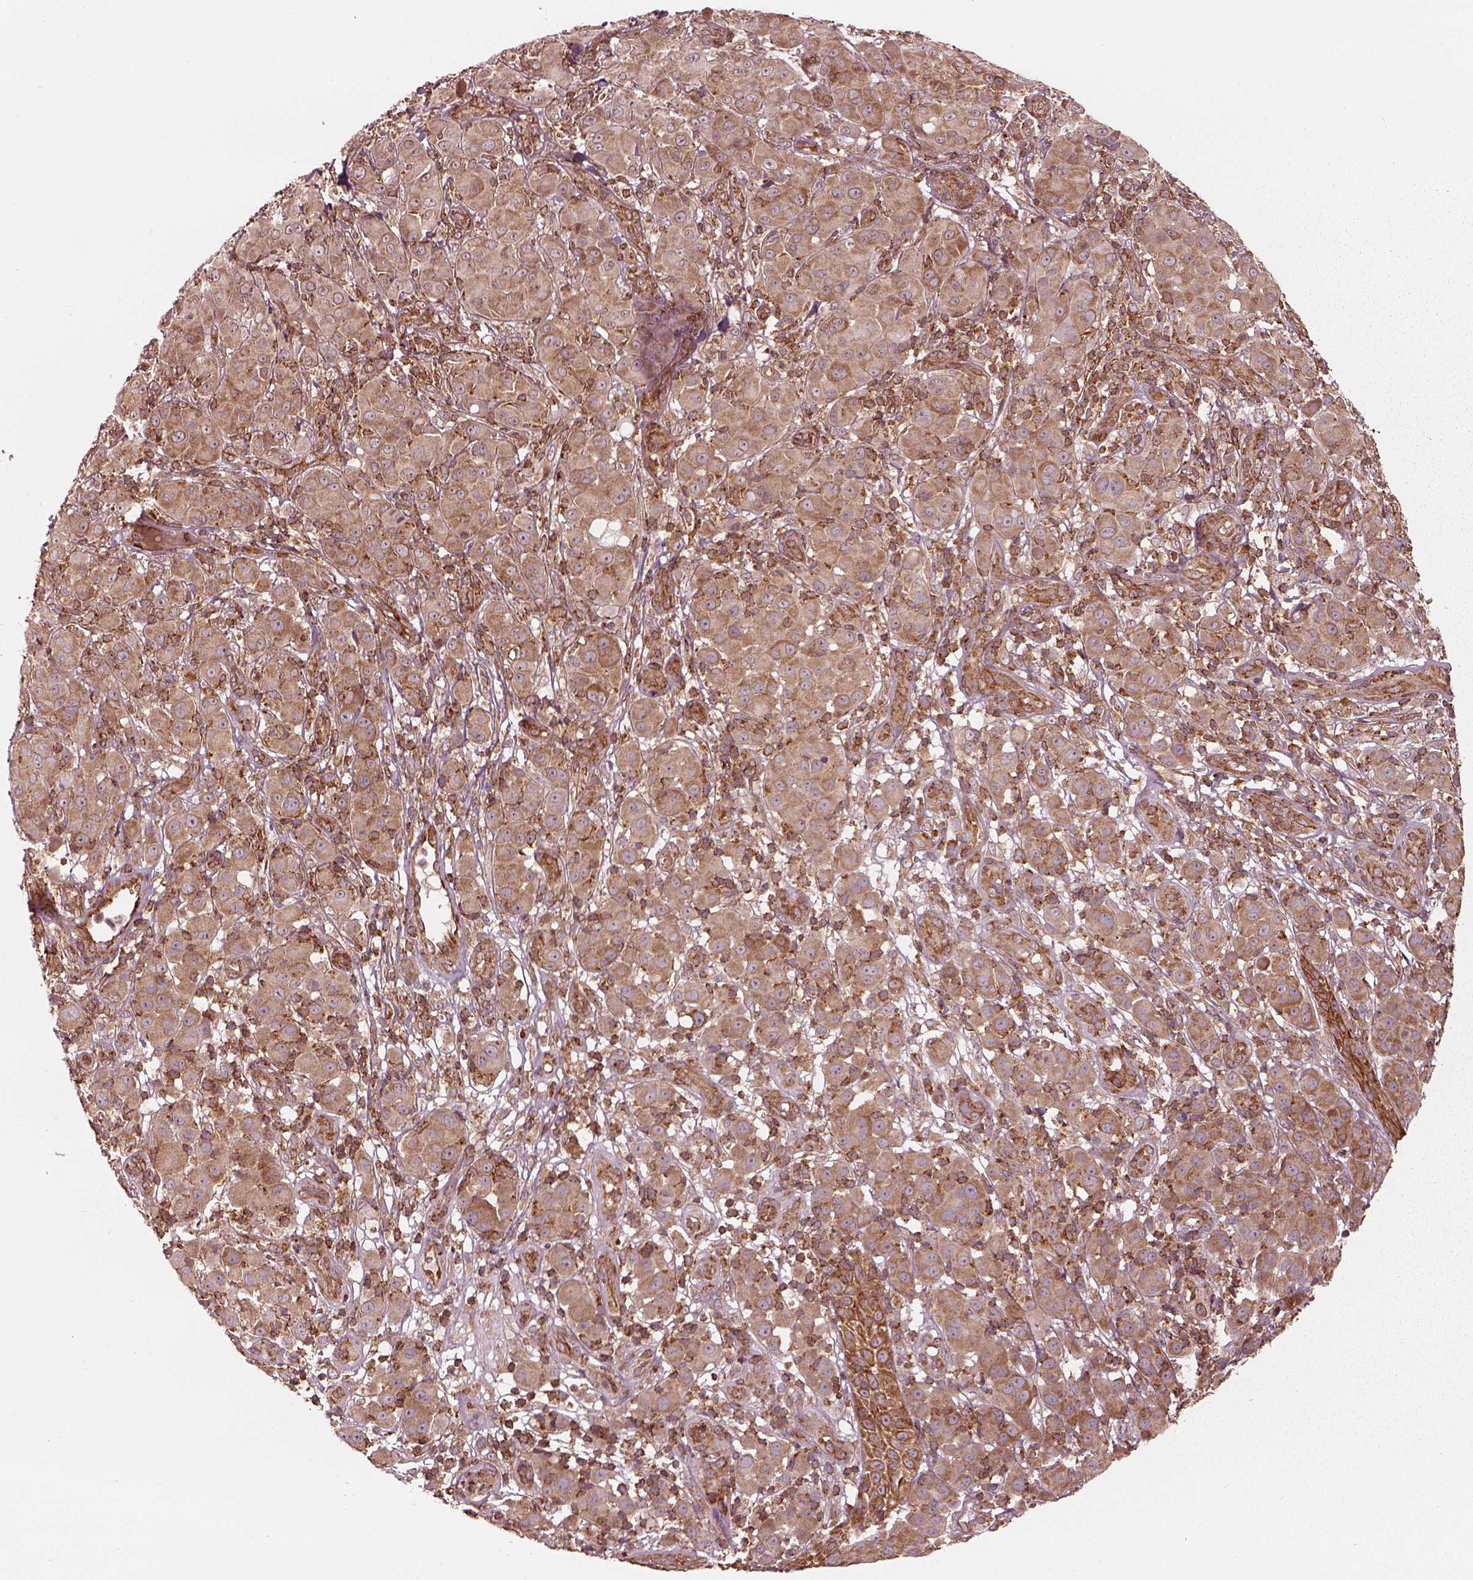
{"staining": {"intensity": "moderate", "quantity": "25%-75%", "location": "cytoplasmic/membranous"}, "tissue": "melanoma", "cell_type": "Tumor cells", "image_type": "cancer", "snomed": [{"axis": "morphology", "description": "Malignant melanoma, NOS"}, {"axis": "topography", "description": "Skin"}], "caption": "This is an image of IHC staining of malignant melanoma, which shows moderate expression in the cytoplasmic/membranous of tumor cells.", "gene": "LSM14A", "patient": {"sex": "female", "age": 87}}